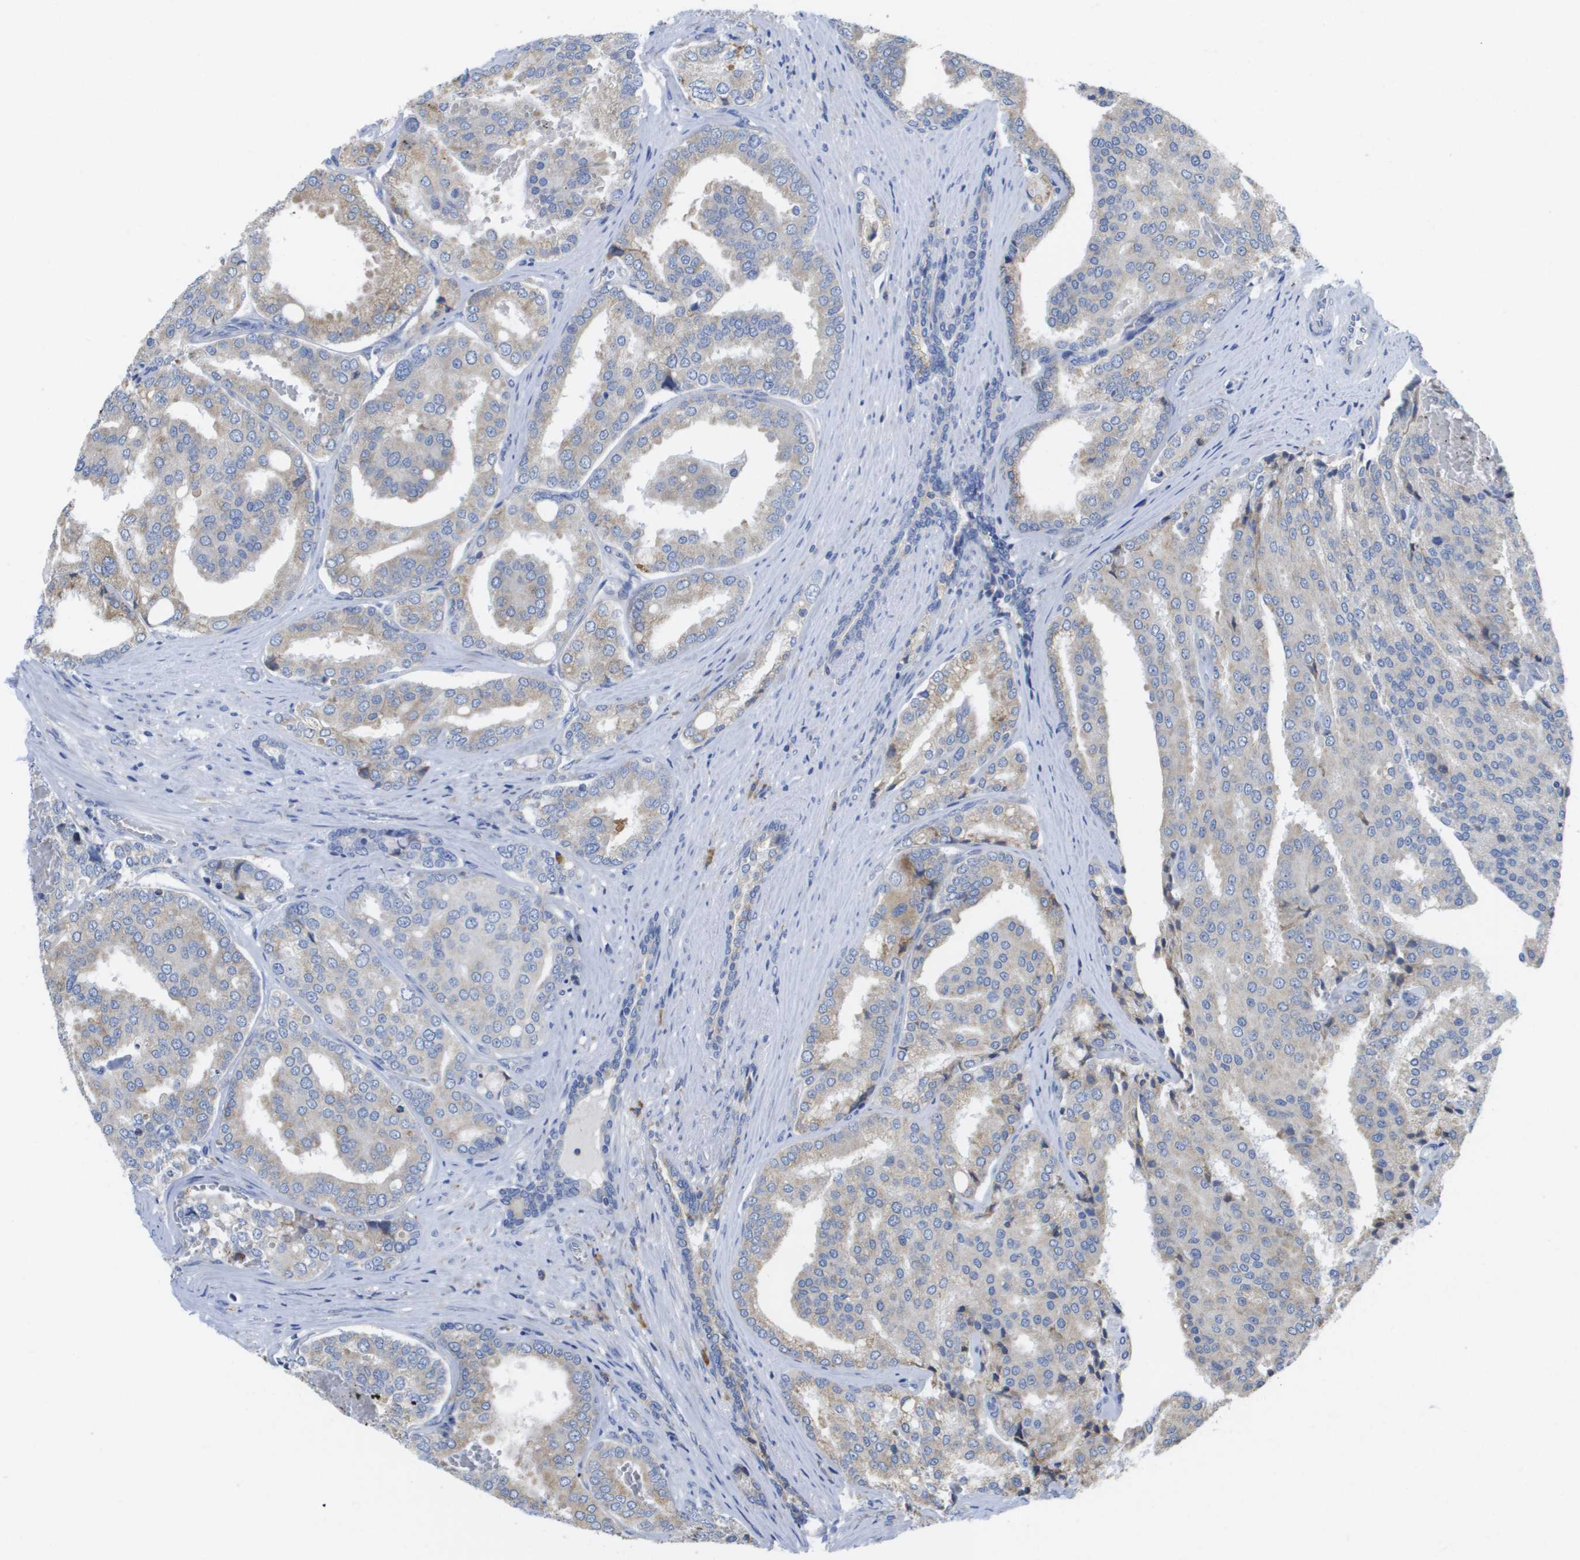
{"staining": {"intensity": "weak", "quantity": ">75%", "location": "cytoplasmic/membranous"}, "tissue": "prostate cancer", "cell_type": "Tumor cells", "image_type": "cancer", "snomed": [{"axis": "morphology", "description": "Adenocarcinoma, High grade"}, {"axis": "topography", "description": "Prostate"}], "caption": "Prostate cancer (adenocarcinoma (high-grade)) tissue exhibits weak cytoplasmic/membranous positivity in approximately >75% of tumor cells, visualized by immunohistochemistry.", "gene": "SDR42E1", "patient": {"sex": "male", "age": 50}}